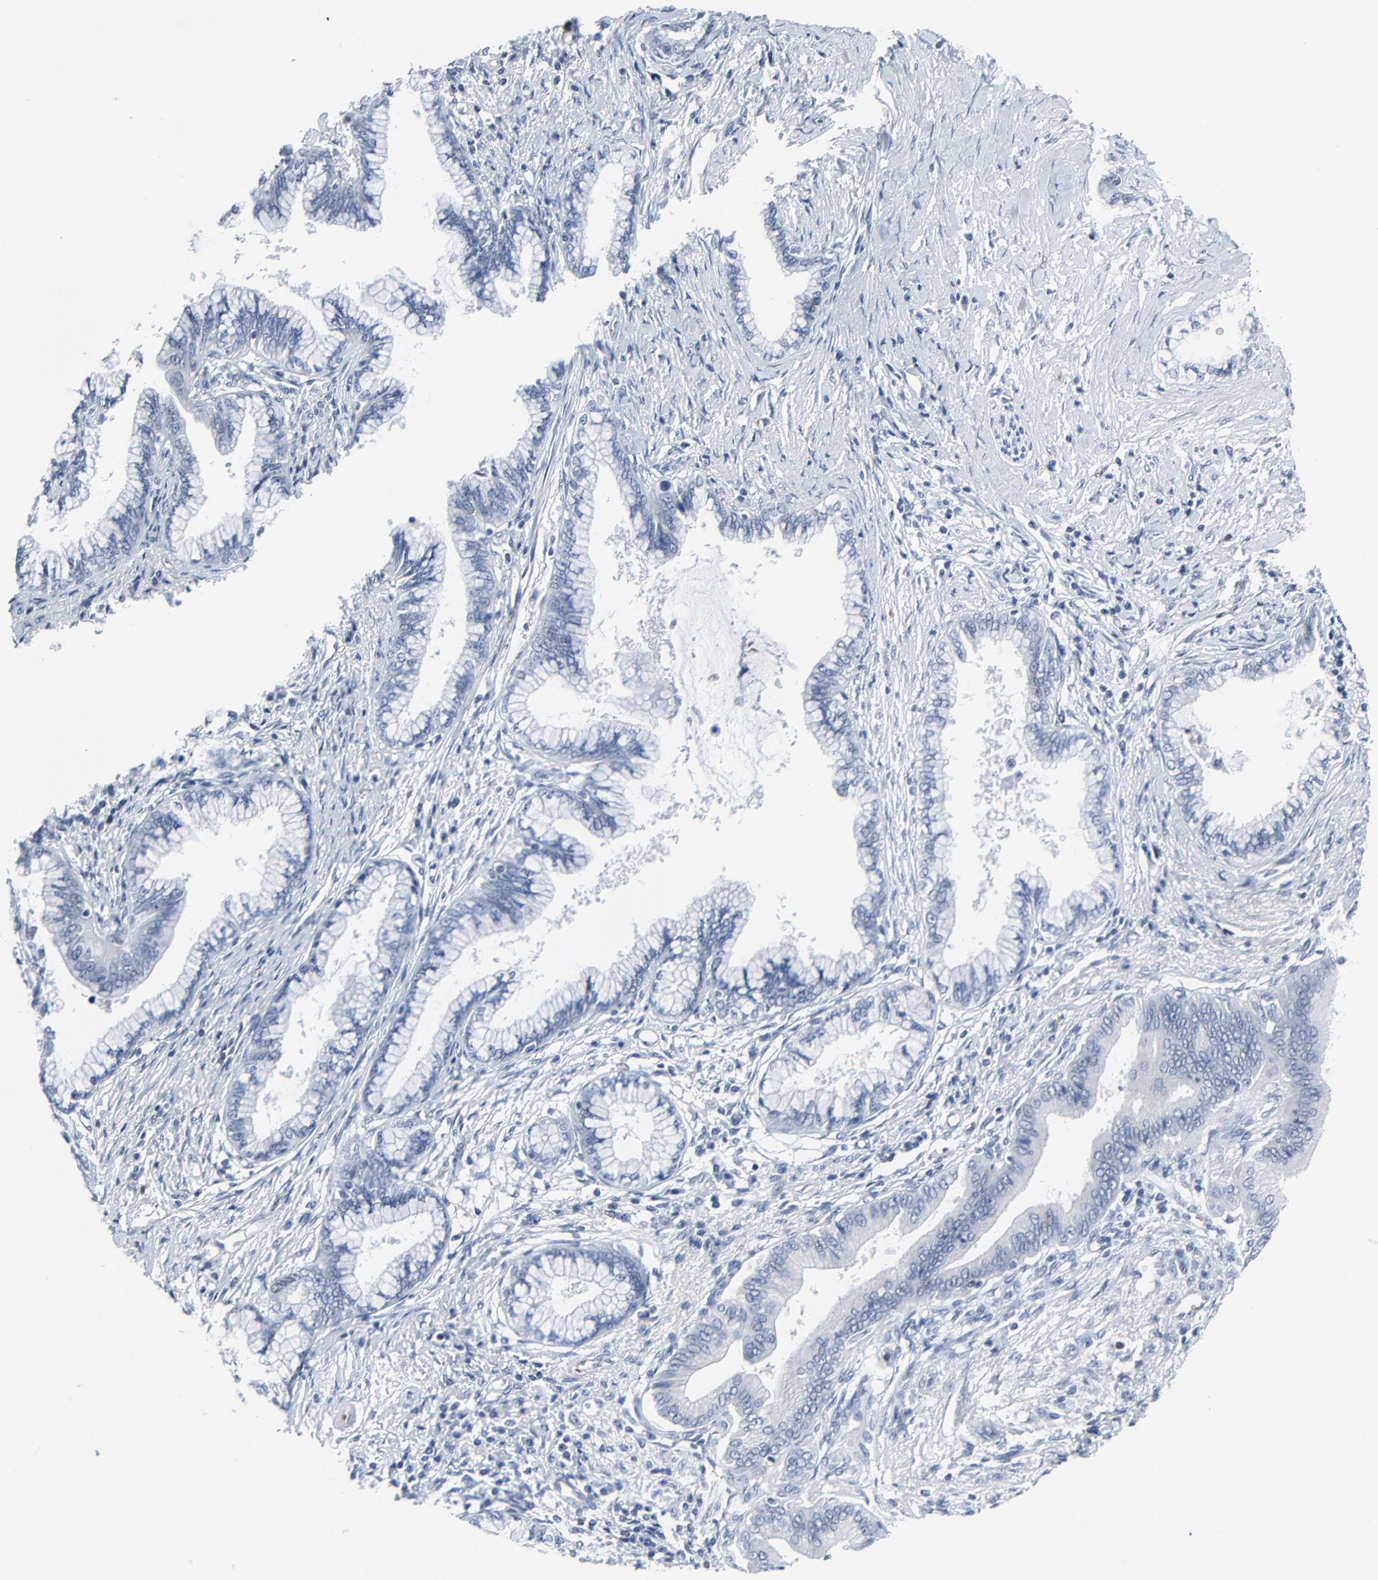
{"staining": {"intensity": "negative", "quantity": "none", "location": "none"}, "tissue": "pancreatic cancer", "cell_type": "Tumor cells", "image_type": "cancer", "snomed": [{"axis": "morphology", "description": "Adenocarcinoma, NOS"}, {"axis": "topography", "description": "Pancreas"}], "caption": "Tumor cells are negative for protein expression in human adenocarcinoma (pancreatic). (DAB (3,3'-diaminobenzidine) immunohistochemistry (IHC), high magnification).", "gene": "BIRC3", "patient": {"sex": "female", "age": 64}}